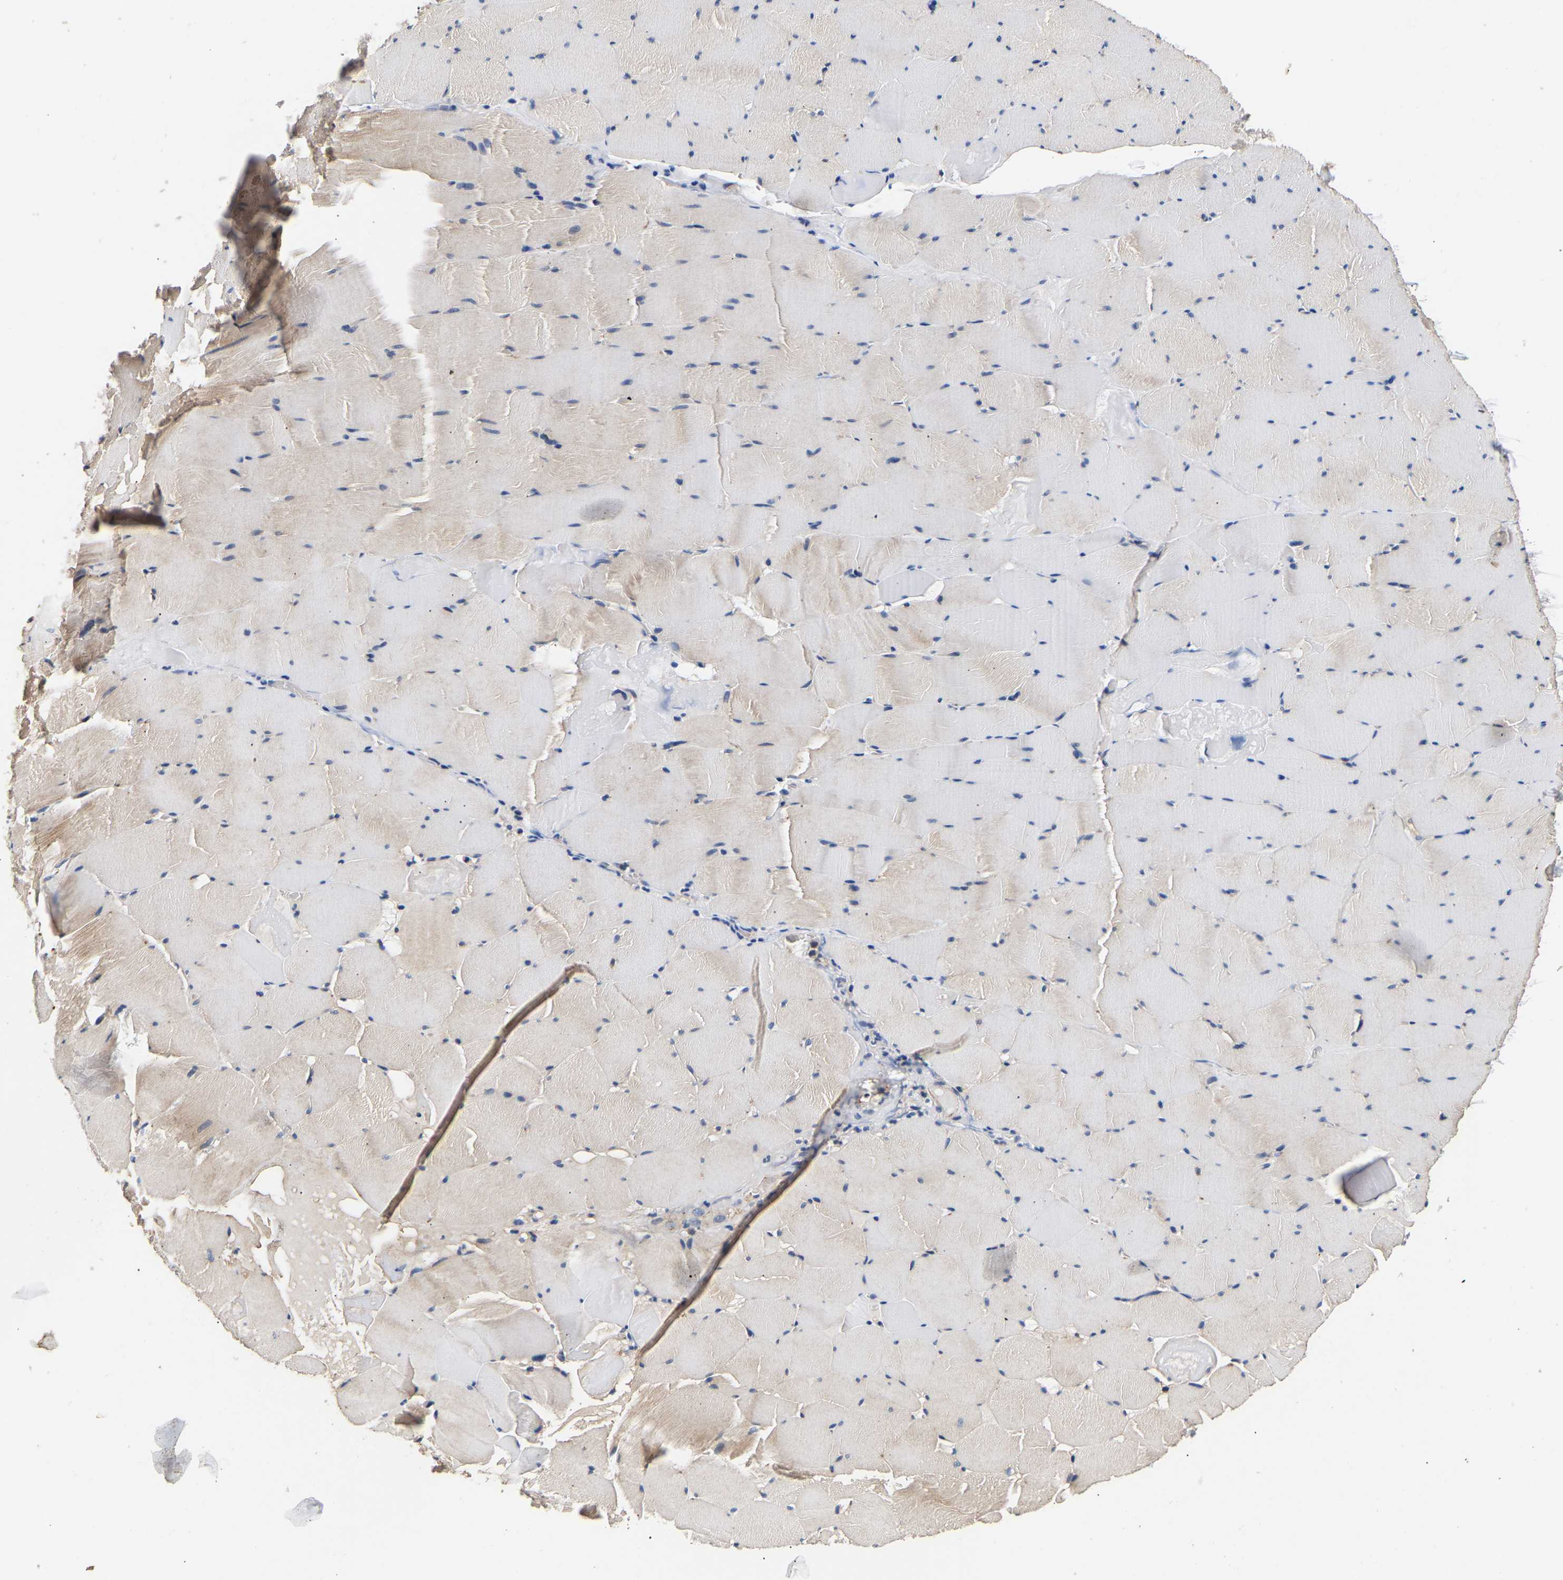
{"staining": {"intensity": "moderate", "quantity": "25%-75%", "location": "cytoplasmic/membranous"}, "tissue": "skeletal muscle", "cell_type": "Myocytes", "image_type": "normal", "snomed": [{"axis": "morphology", "description": "Normal tissue, NOS"}, {"axis": "topography", "description": "Skeletal muscle"}], "caption": "High-power microscopy captured an immunohistochemistry (IHC) micrograph of unremarkable skeletal muscle, revealing moderate cytoplasmic/membranous staining in about 25%-75% of myocytes. (Brightfield microscopy of DAB IHC at high magnification).", "gene": "LRBA", "patient": {"sex": "male", "age": 62}}